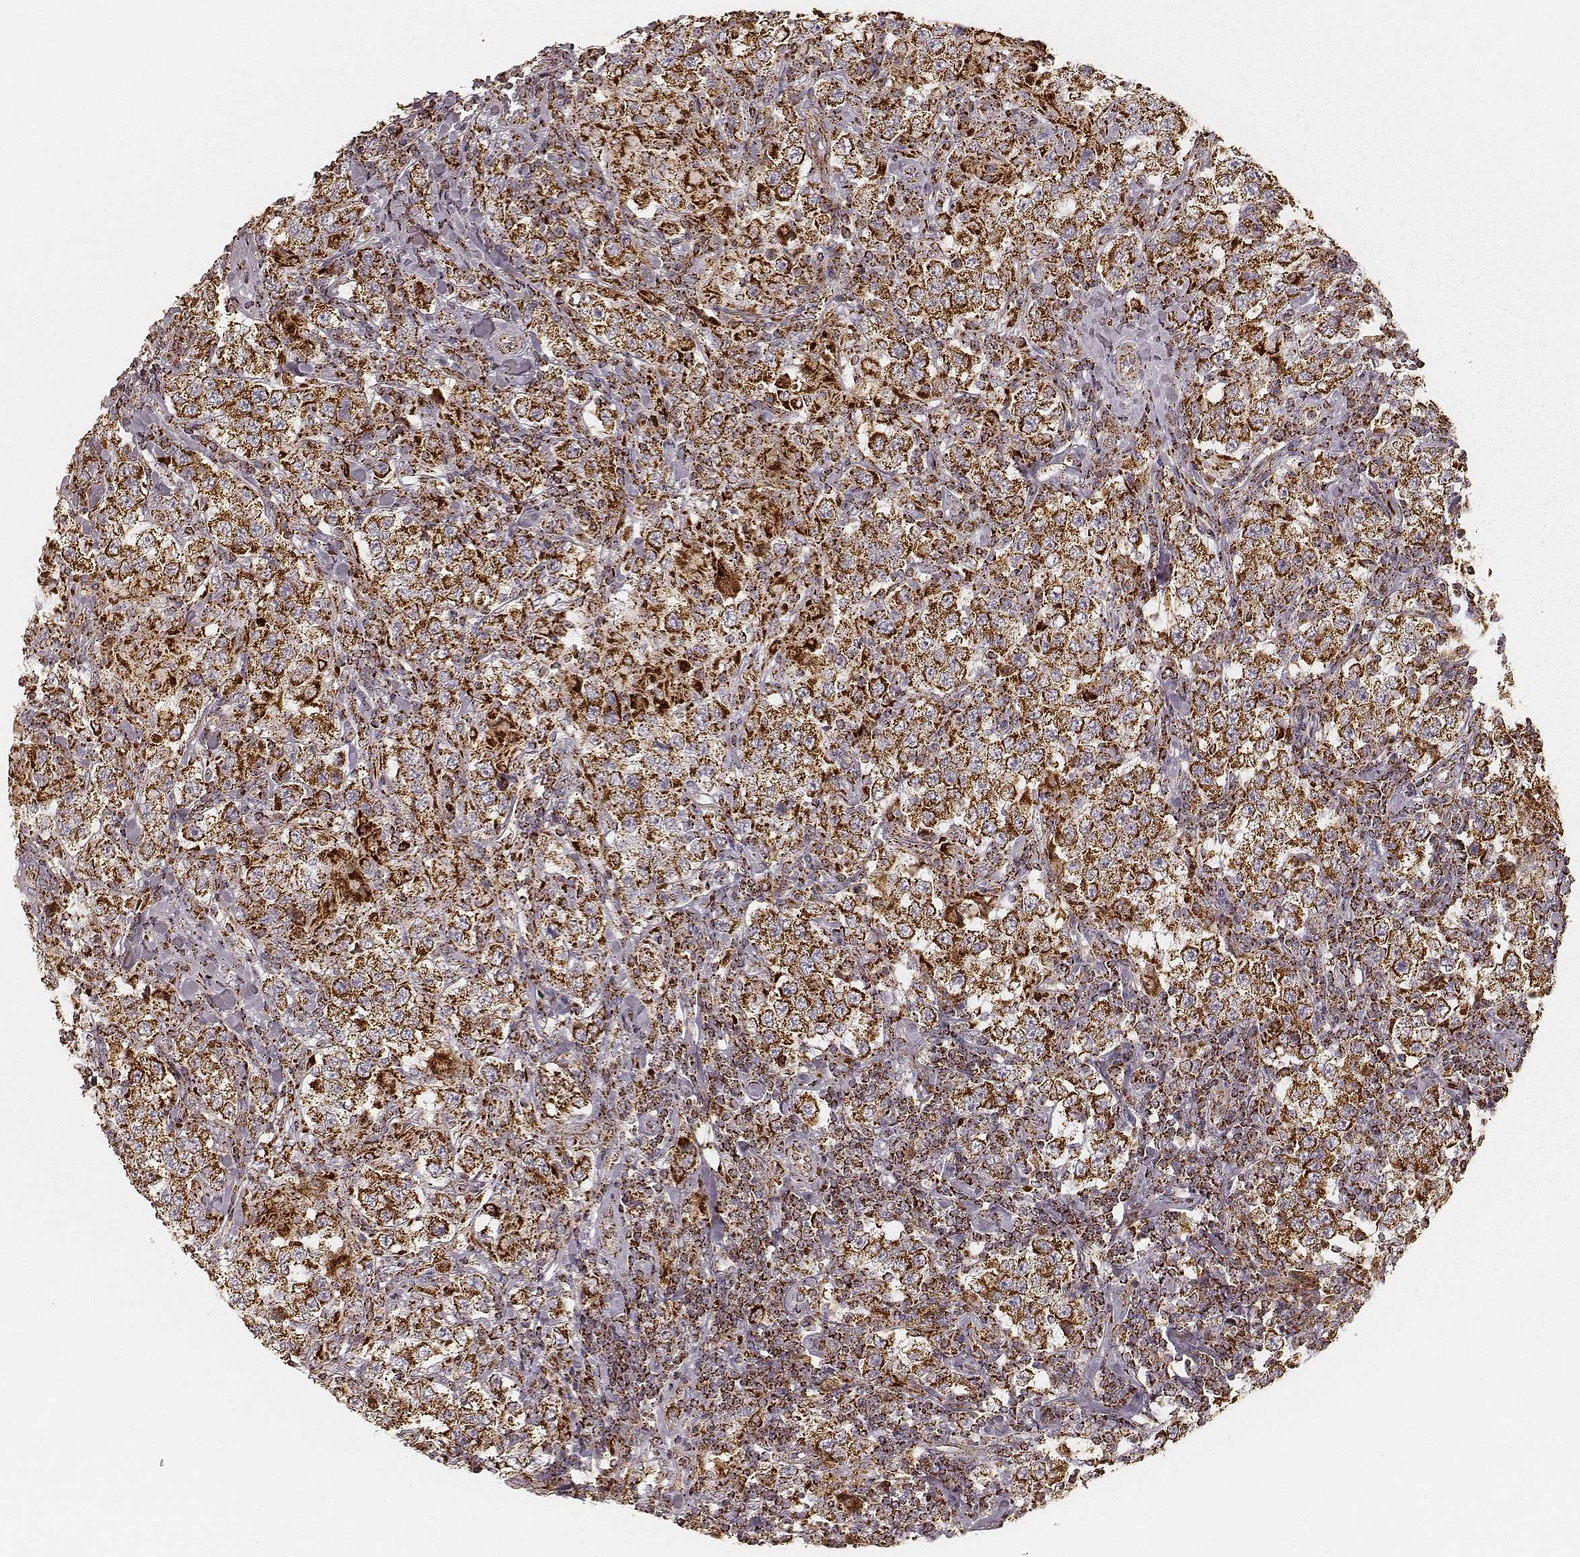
{"staining": {"intensity": "strong", "quantity": ">75%", "location": "cytoplasmic/membranous"}, "tissue": "testis cancer", "cell_type": "Tumor cells", "image_type": "cancer", "snomed": [{"axis": "morphology", "description": "Seminoma, NOS"}, {"axis": "morphology", "description": "Carcinoma, Embryonal, NOS"}, {"axis": "topography", "description": "Testis"}], "caption": "Protein analysis of embryonal carcinoma (testis) tissue displays strong cytoplasmic/membranous staining in approximately >75% of tumor cells.", "gene": "CS", "patient": {"sex": "male", "age": 41}}